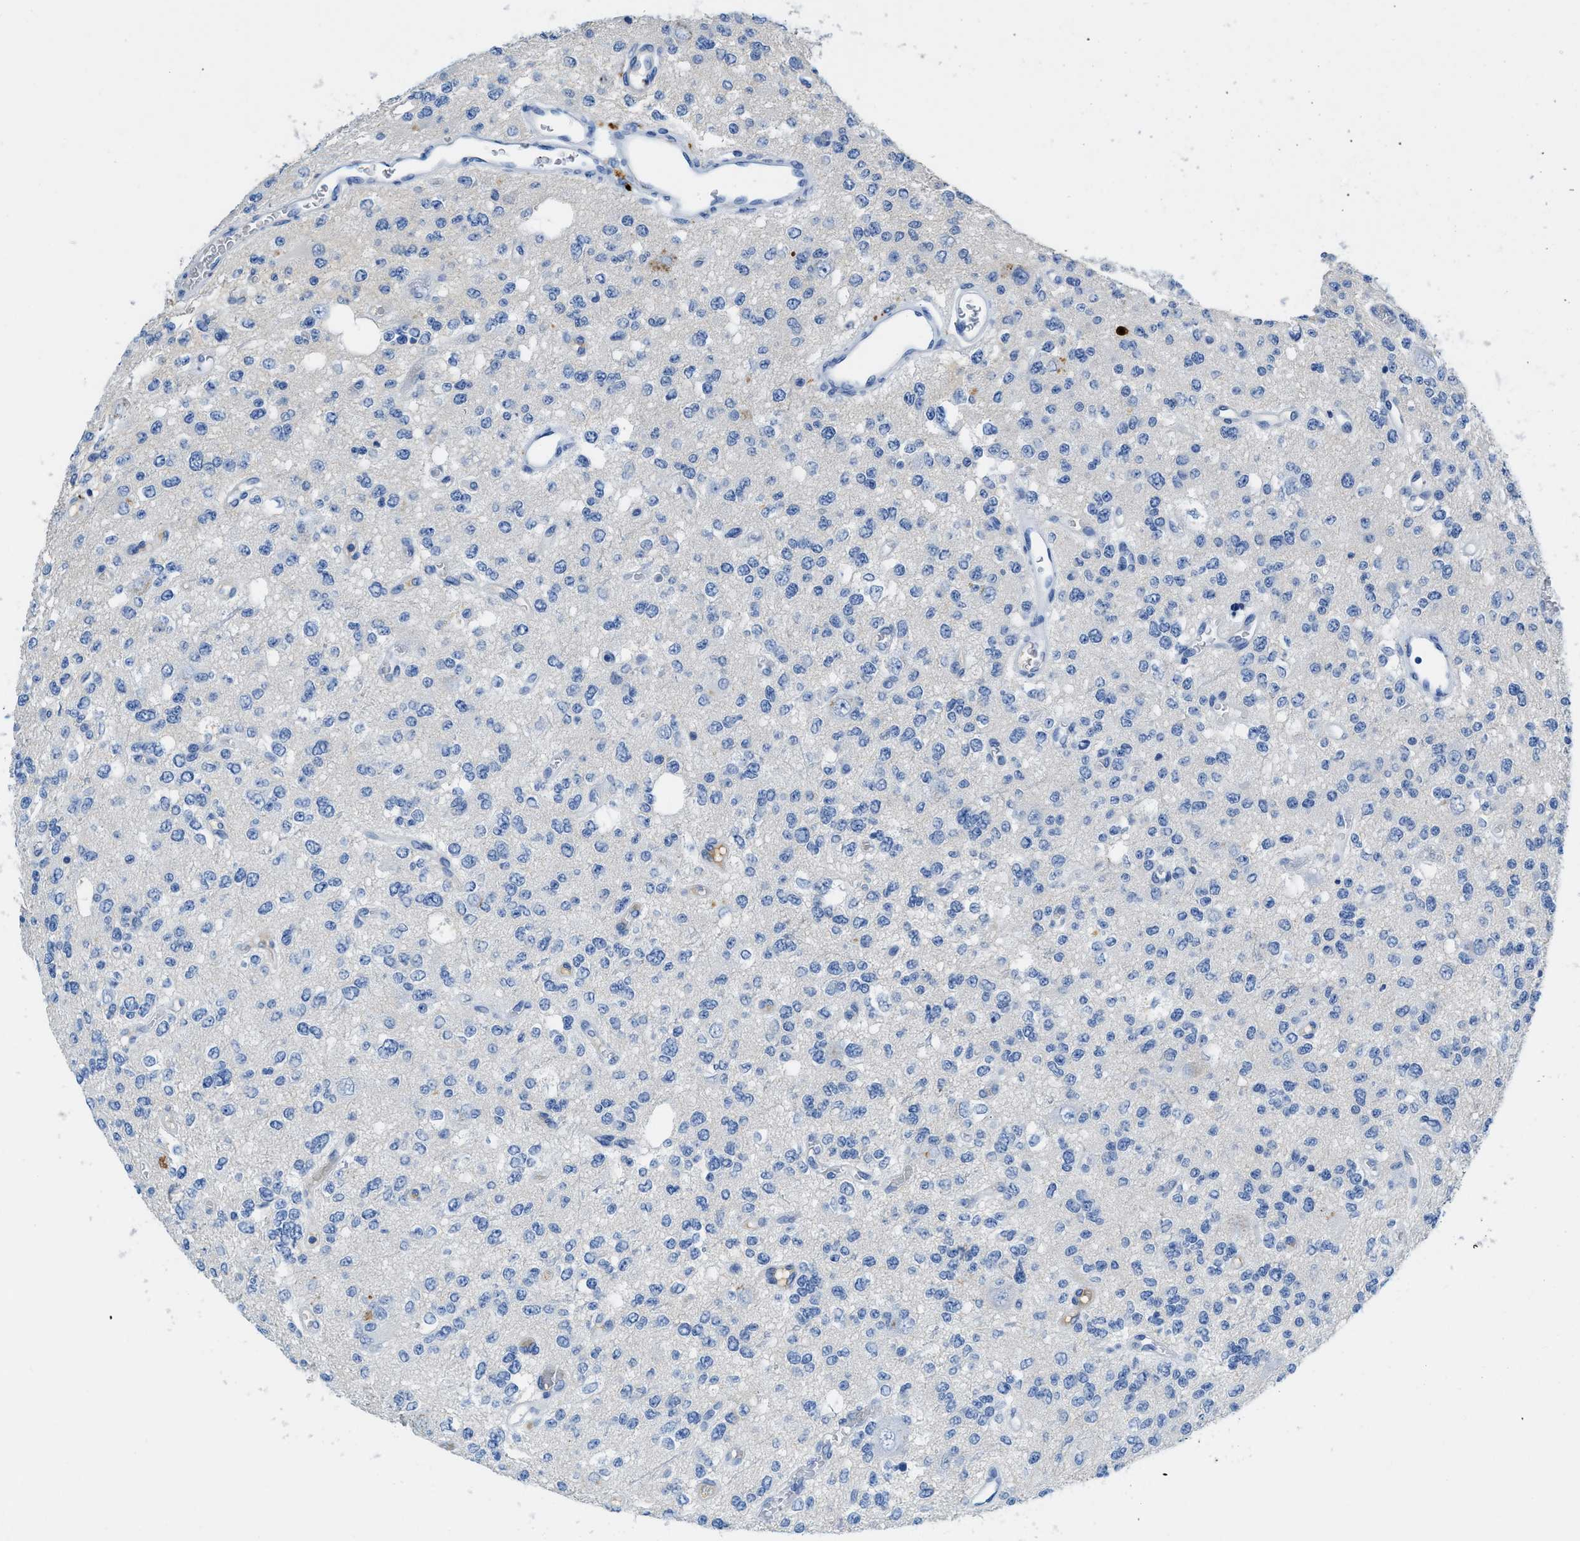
{"staining": {"intensity": "negative", "quantity": "none", "location": "none"}, "tissue": "glioma", "cell_type": "Tumor cells", "image_type": "cancer", "snomed": [{"axis": "morphology", "description": "Glioma, malignant, Low grade"}, {"axis": "topography", "description": "Brain"}], "caption": "An immunohistochemistry histopathology image of malignant low-grade glioma is shown. There is no staining in tumor cells of malignant low-grade glioma.", "gene": "SPEG", "patient": {"sex": "male", "age": 38}}